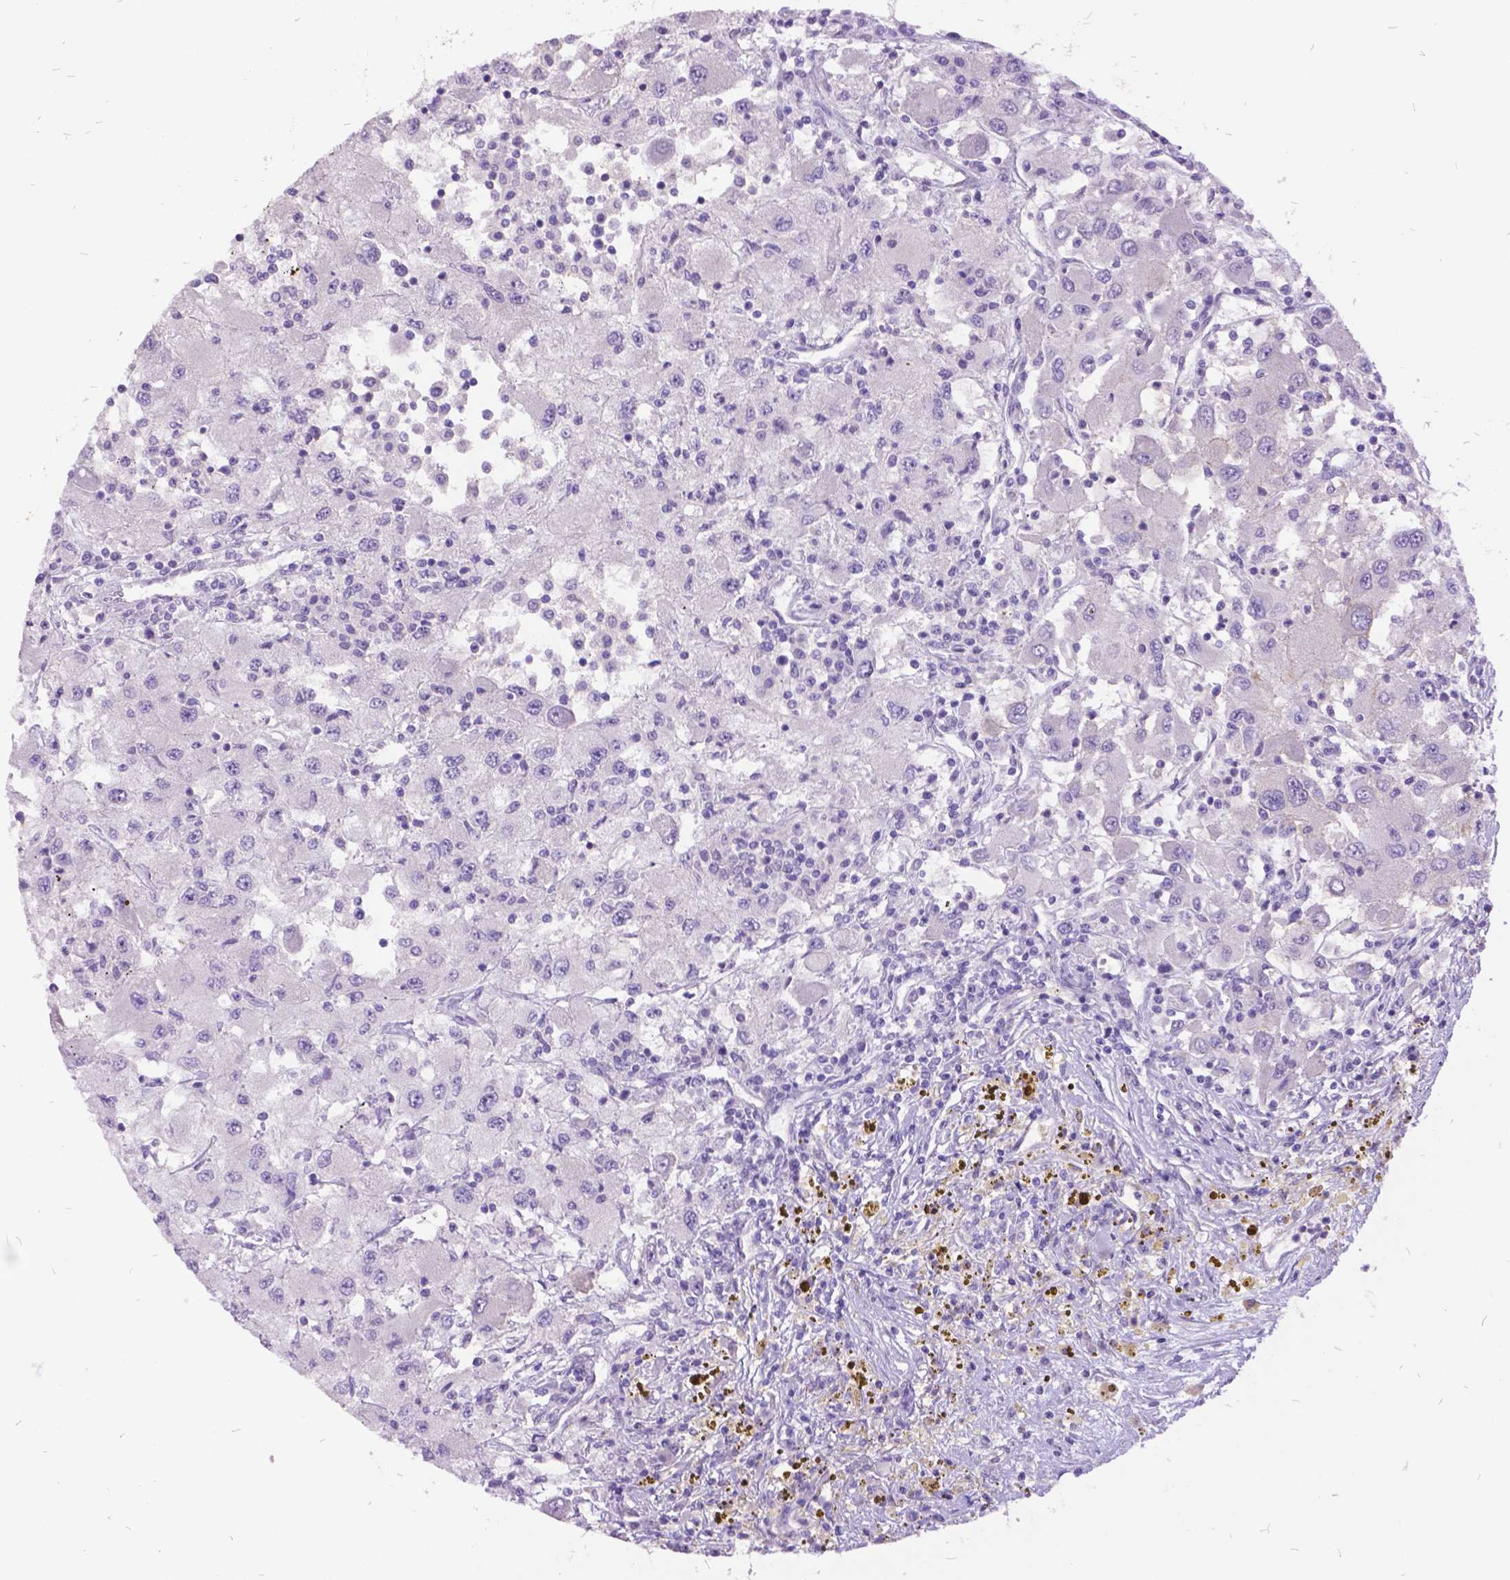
{"staining": {"intensity": "negative", "quantity": "none", "location": "none"}, "tissue": "renal cancer", "cell_type": "Tumor cells", "image_type": "cancer", "snomed": [{"axis": "morphology", "description": "Adenocarcinoma, NOS"}, {"axis": "topography", "description": "Kidney"}], "caption": "Adenocarcinoma (renal) was stained to show a protein in brown. There is no significant staining in tumor cells.", "gene": "ITGB6", "patient": {"sex": "female", "age": 67}}